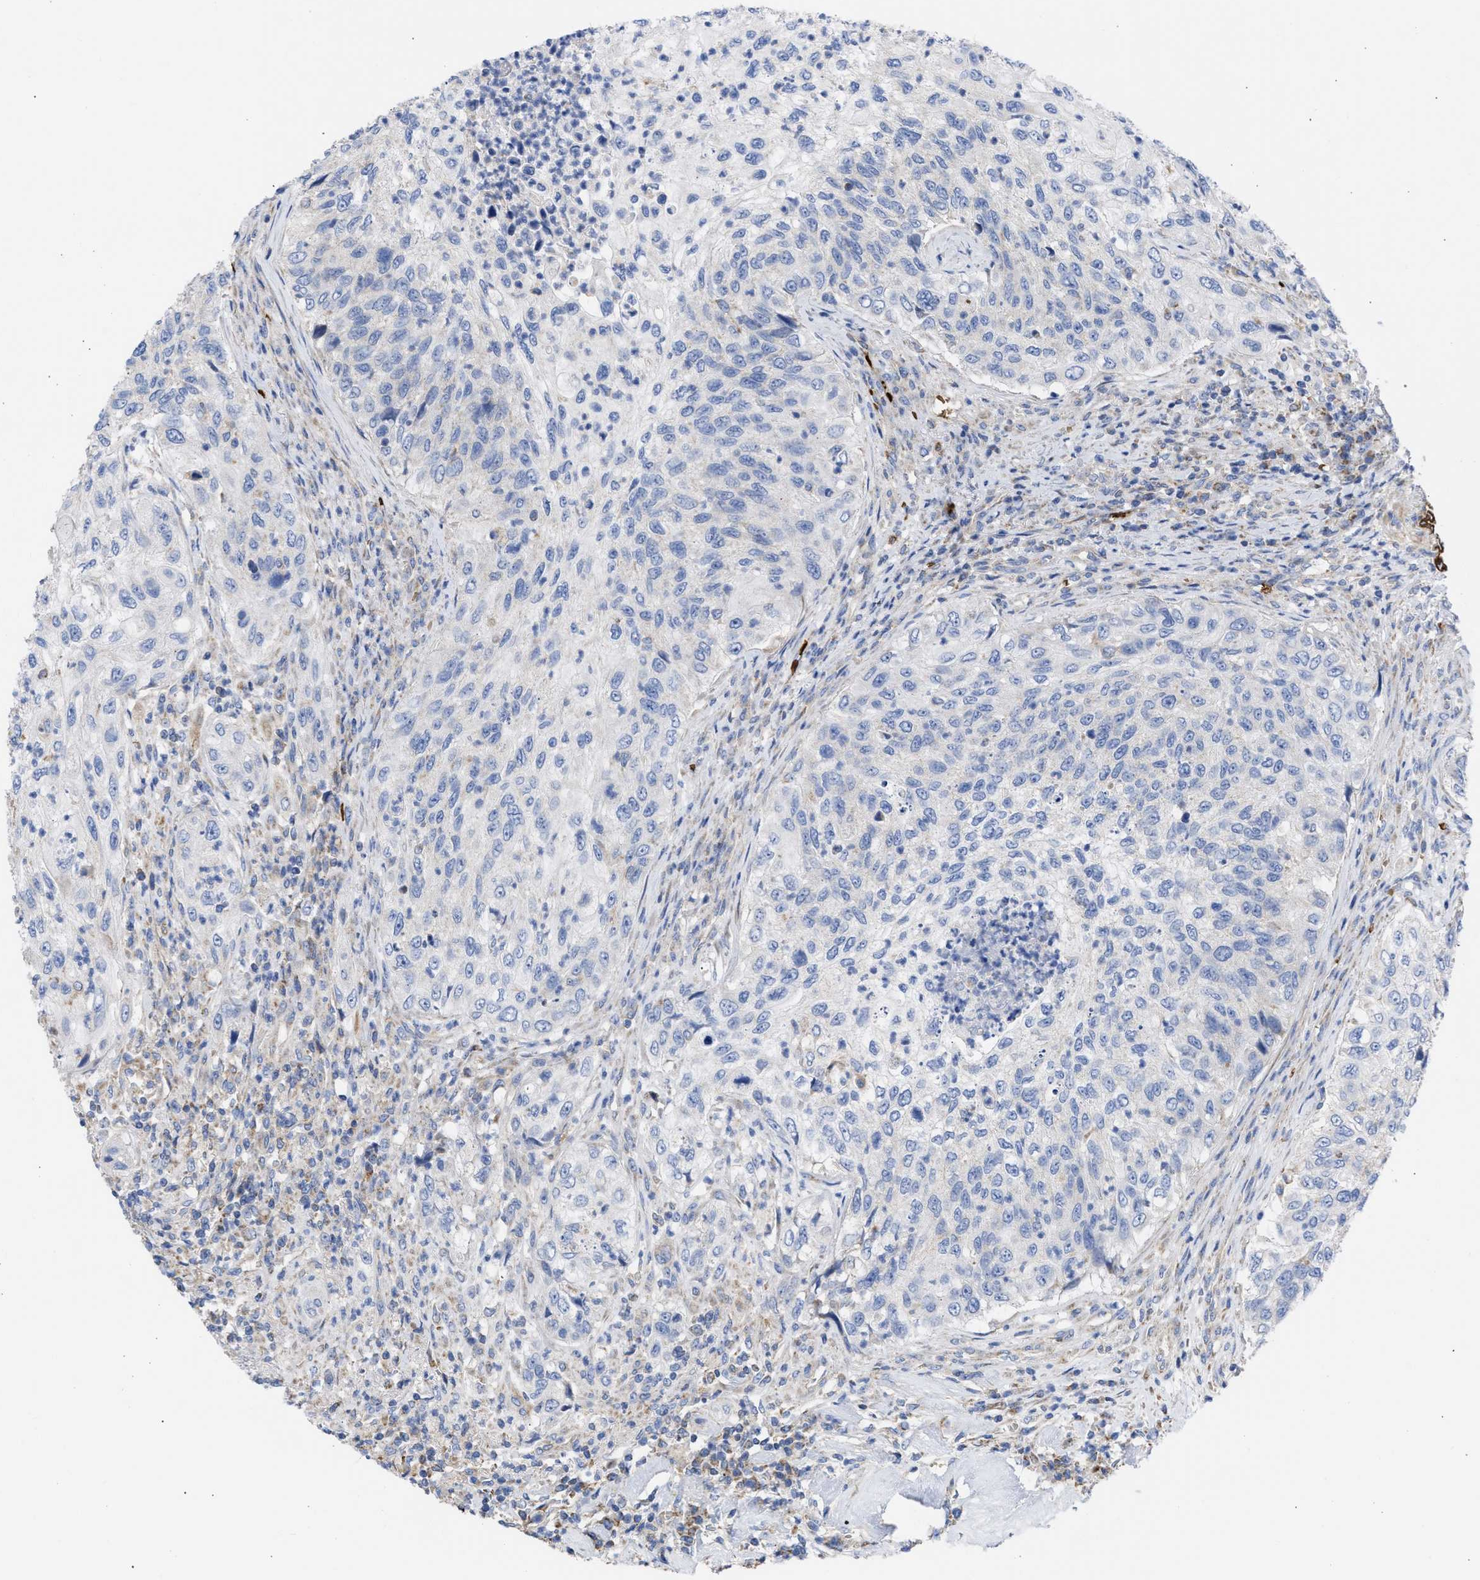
{"staining": {"intensity": "negative", "quantity": "none", "location": "none"}, "tissue": "urothelial cancer", "cell_type": "Tumor cells", "image_type": "cancer", "snomed": [{"axis": "morphology", "description": "Urothelial carcinoma, High grade"}, {"axis": "topography", "description": "Urinary bladder"}], "caption": "High-grade urothelial carcinoma stained for a protein using IHC reveals no positivity tumor cells.", "gene": "BTG3", "patient": {"sex": "female", "age": 60}}